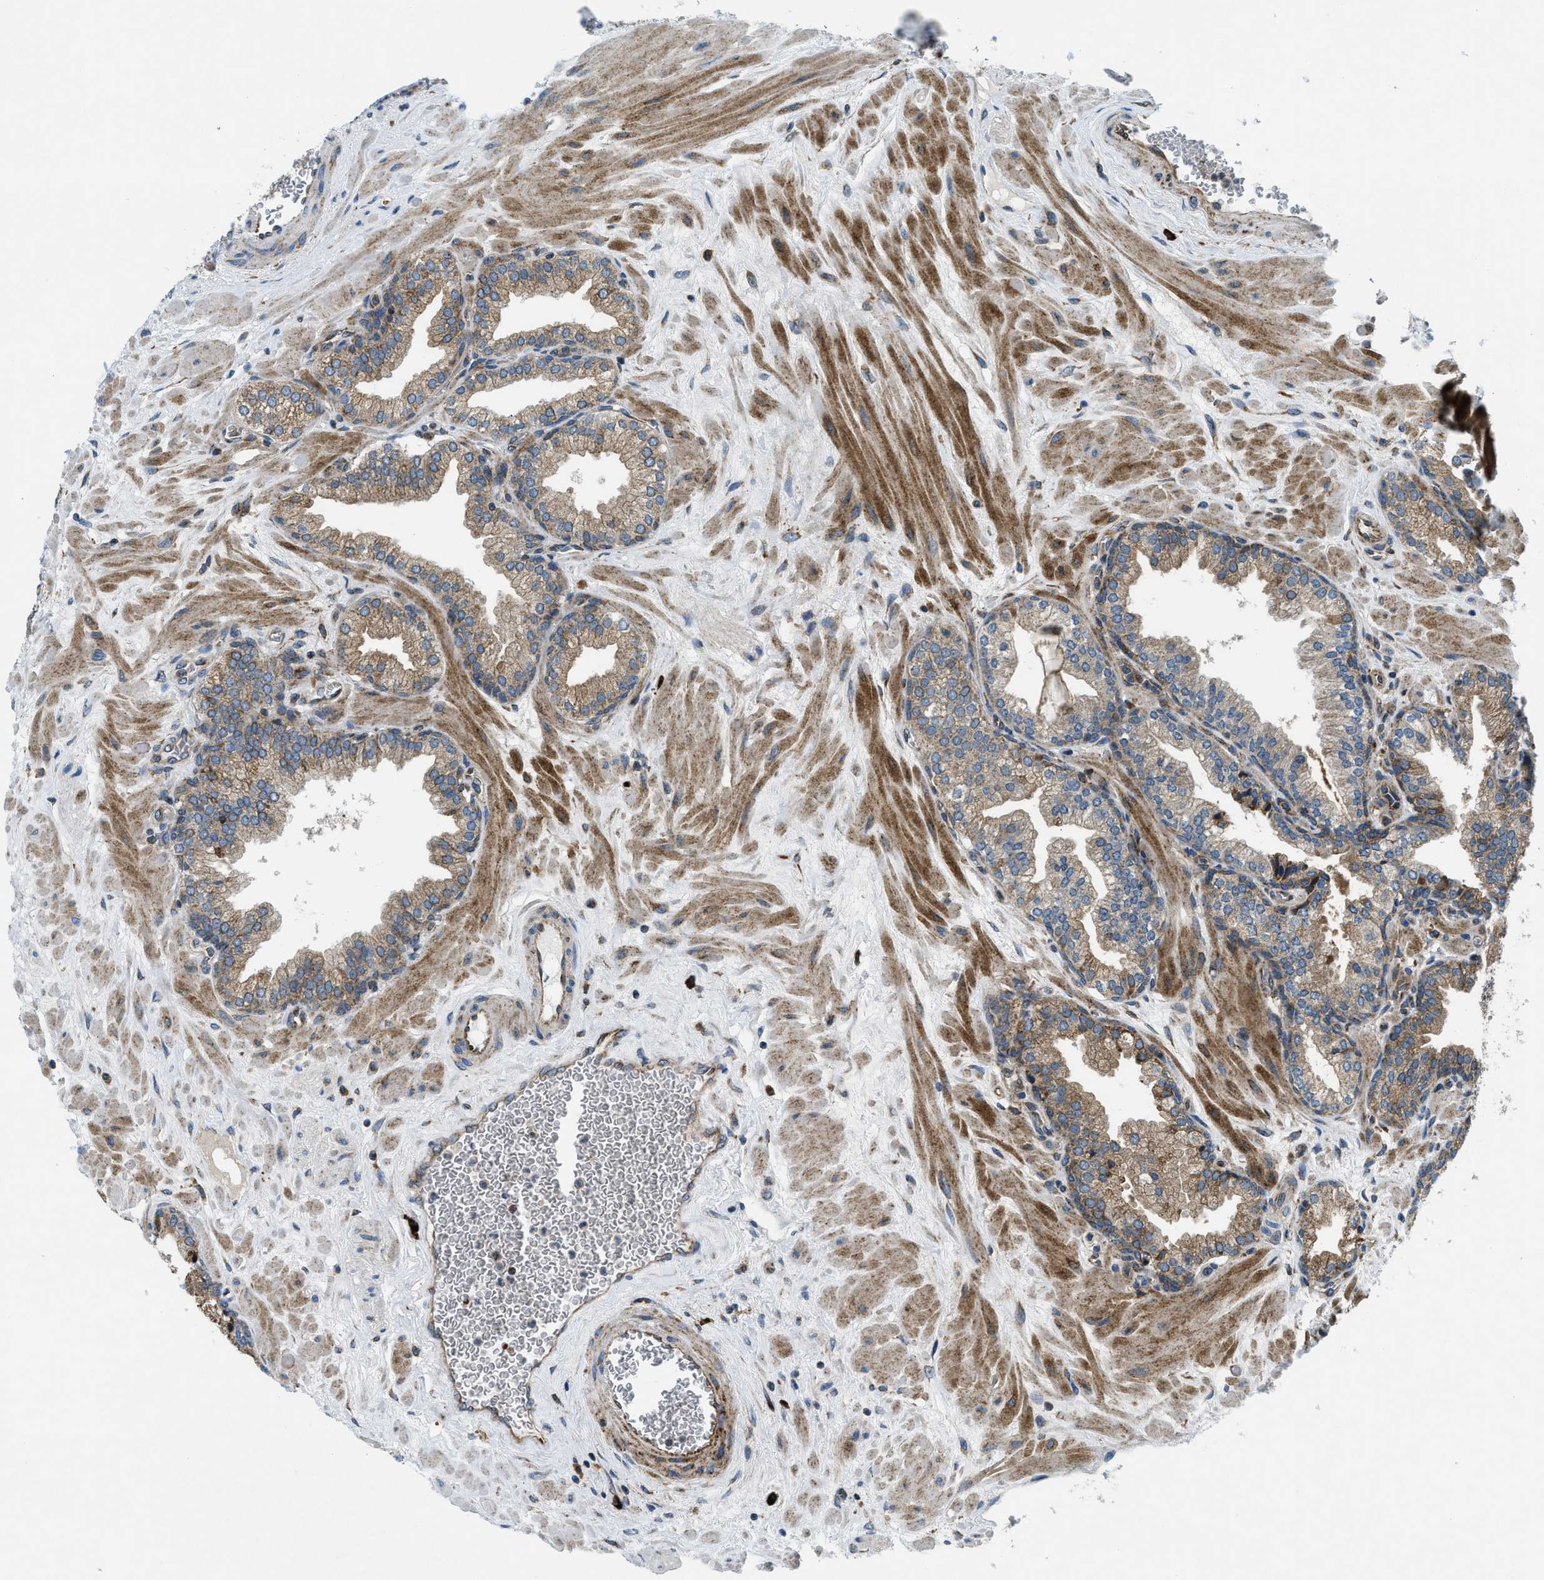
{"staining": {"intensity": "moderate", "quantity": ">75%", "location": "cytoplasmic/membranous"}, "tissue": "prostate", "cell_type": "Glandular cells", "image_type": "normal", "snomed": [{"axis": "morphology", "description": "Normal tissue, NOS"}, {"axis": "morphology", "description": "Urothelial carcinoma, Low grade"}, {"axis": "topography", "description": "Urinary bladder"}, {"axis": "topography", "description": "Prostate"}], "caption": "Moderate cytoplasmic/membranous positivity for a protein is present in approximately >75% of glandular cells of normal prostate using immunohistochemistry (IHC).", "gene": "CSPG4", "patient": {"sex": "male", "age": 60}}